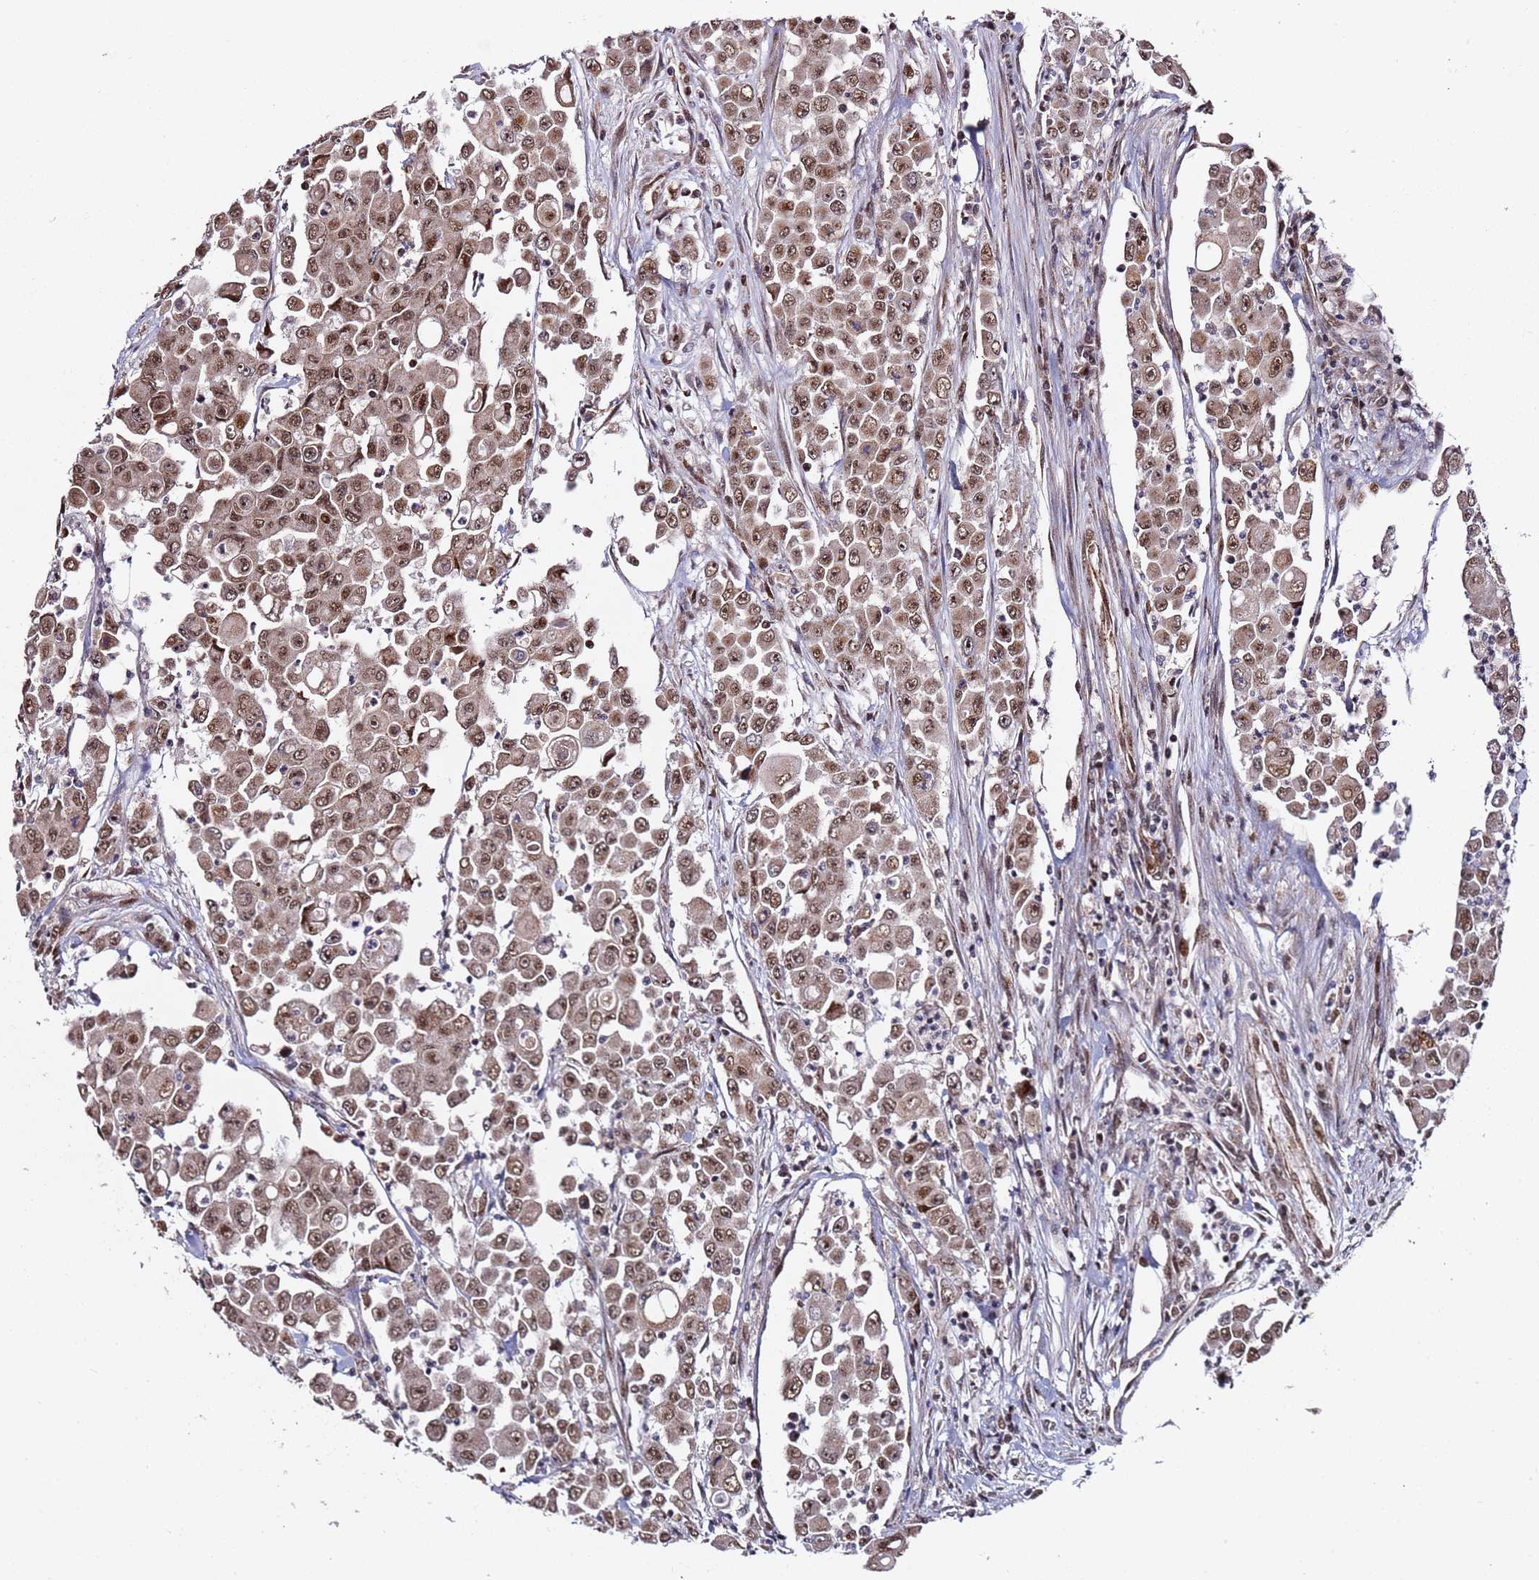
{"staining": {"intensity": "moderate", "quantity": ">75%", "location": "nuclear"}, "tissue": "colorectal cancer", "cell_type": "Tumor cells", "image_type": "cancer", "snomed": [{"axis": "morphology", "description": "Adenocarcinoma, NOS"}, {"axis": "topography", "description": "Colon"}], "caption": "The immunohistochemical stain highlights moderate nuclear expression in tumor cells of colorectal cancer (adenocarcinoma) tissue. (DAB (3,3'-diaminobenzidine) IHC with brightfield microscopy, high magnification).", "gene": "TP53AIP1", "patient": {"sex": "male", "age": 51}}